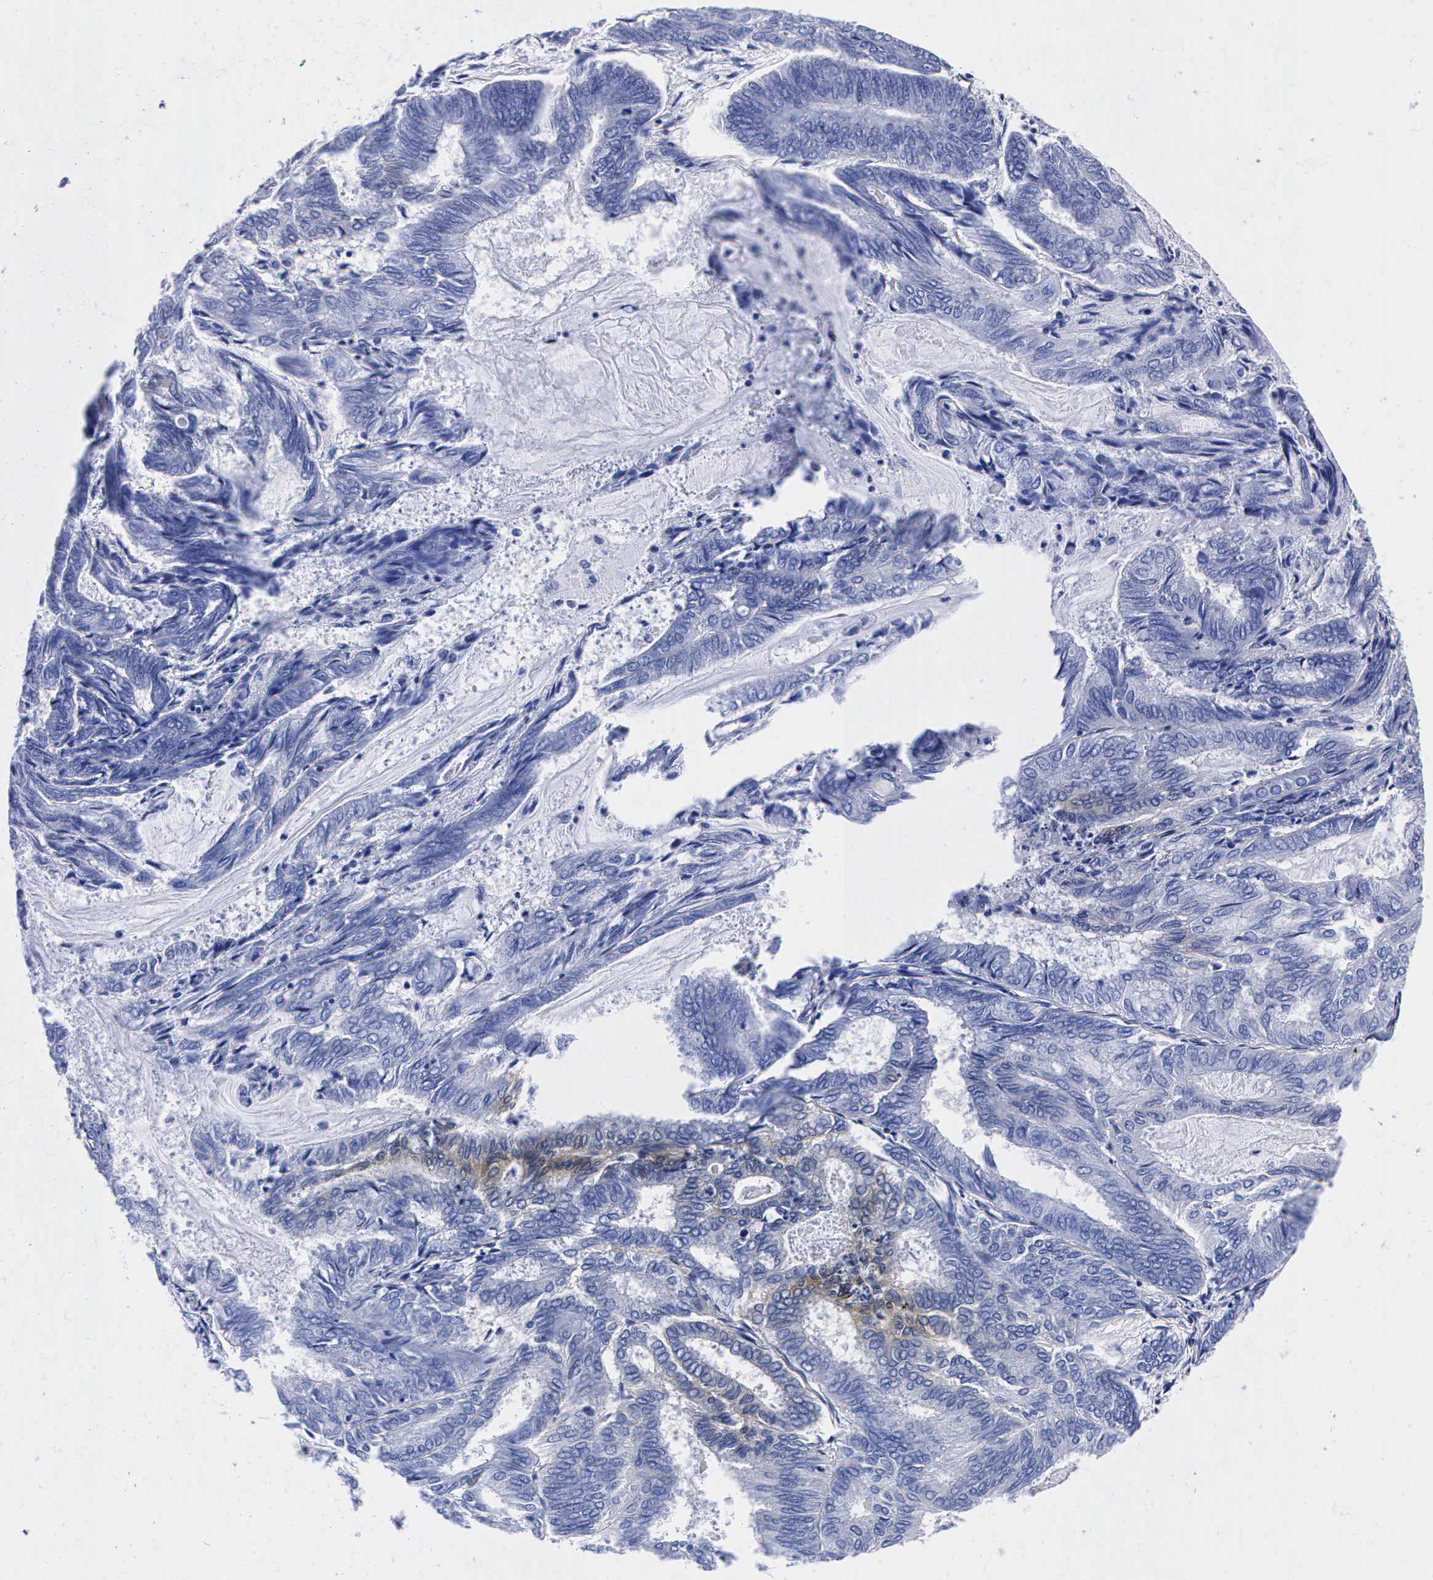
{"staining": {"intensity": "weak", "quantity": "<25%", "location": "cytoplasmic/membranous"}, "tissue": "endometrial cancer", "cell_type": "Tumor cells", "image_type": "cancer", "snomed": [{"axis": "morphology", "description": "Adenocarcinoma, NOS"}, {"axis": "topography", "description": "Endometrium"}], "caption": "IHC histopathology image of endometrial adenocarcinoma stained for a protein (brown), which reveals no expression in tumor cells. Brightfield microscopy of immunohistochemistry (IHC) stained with DAB (brown) and hematoxylin (blue), captured at high magnification.", "gene": "ENO2", "patient": {"sex": "female", "age": 59}}